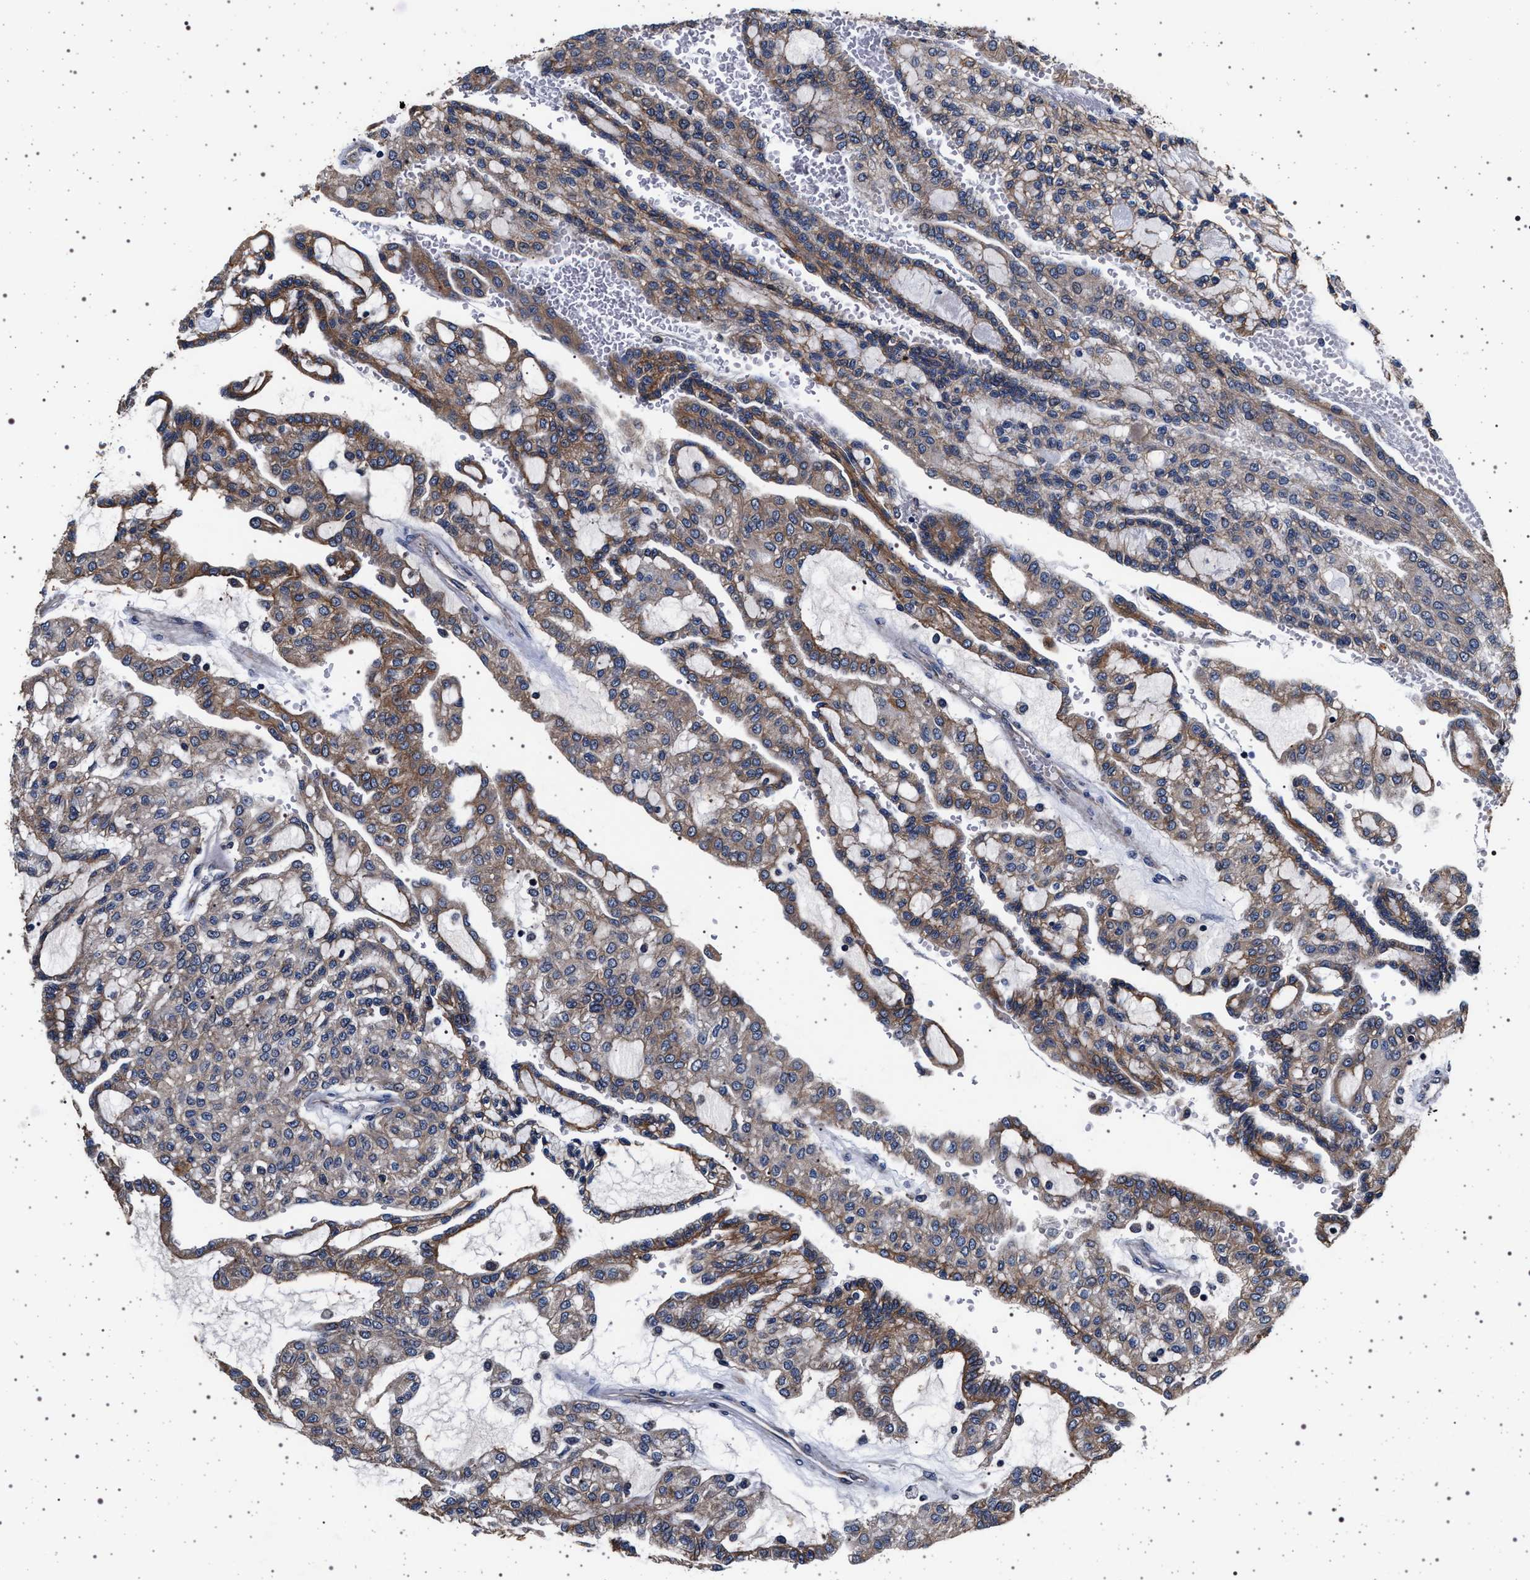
{"staining": {"intensity": "moderate", "quantity": "25%-75%", "location": "cytoplasmic/membranous"}, "tissue": "renal cancer", "cell_type": "Tumor cells", "image_type": "cancer", "snomed": [{"axis": "morphology", "description": "Adenocarcinoma, NOS"}, {"axis": "topography", "description": "Kidney"}], "caption": "Immunohistochemical staining of renal cancer (adenocarcinoma) displays moderate cytoplasmic/membranous protein staining in about 25%-75% of tumor cells.", "gene": "MAP3K2", "patient": {"sex": "male", "age": 63}}